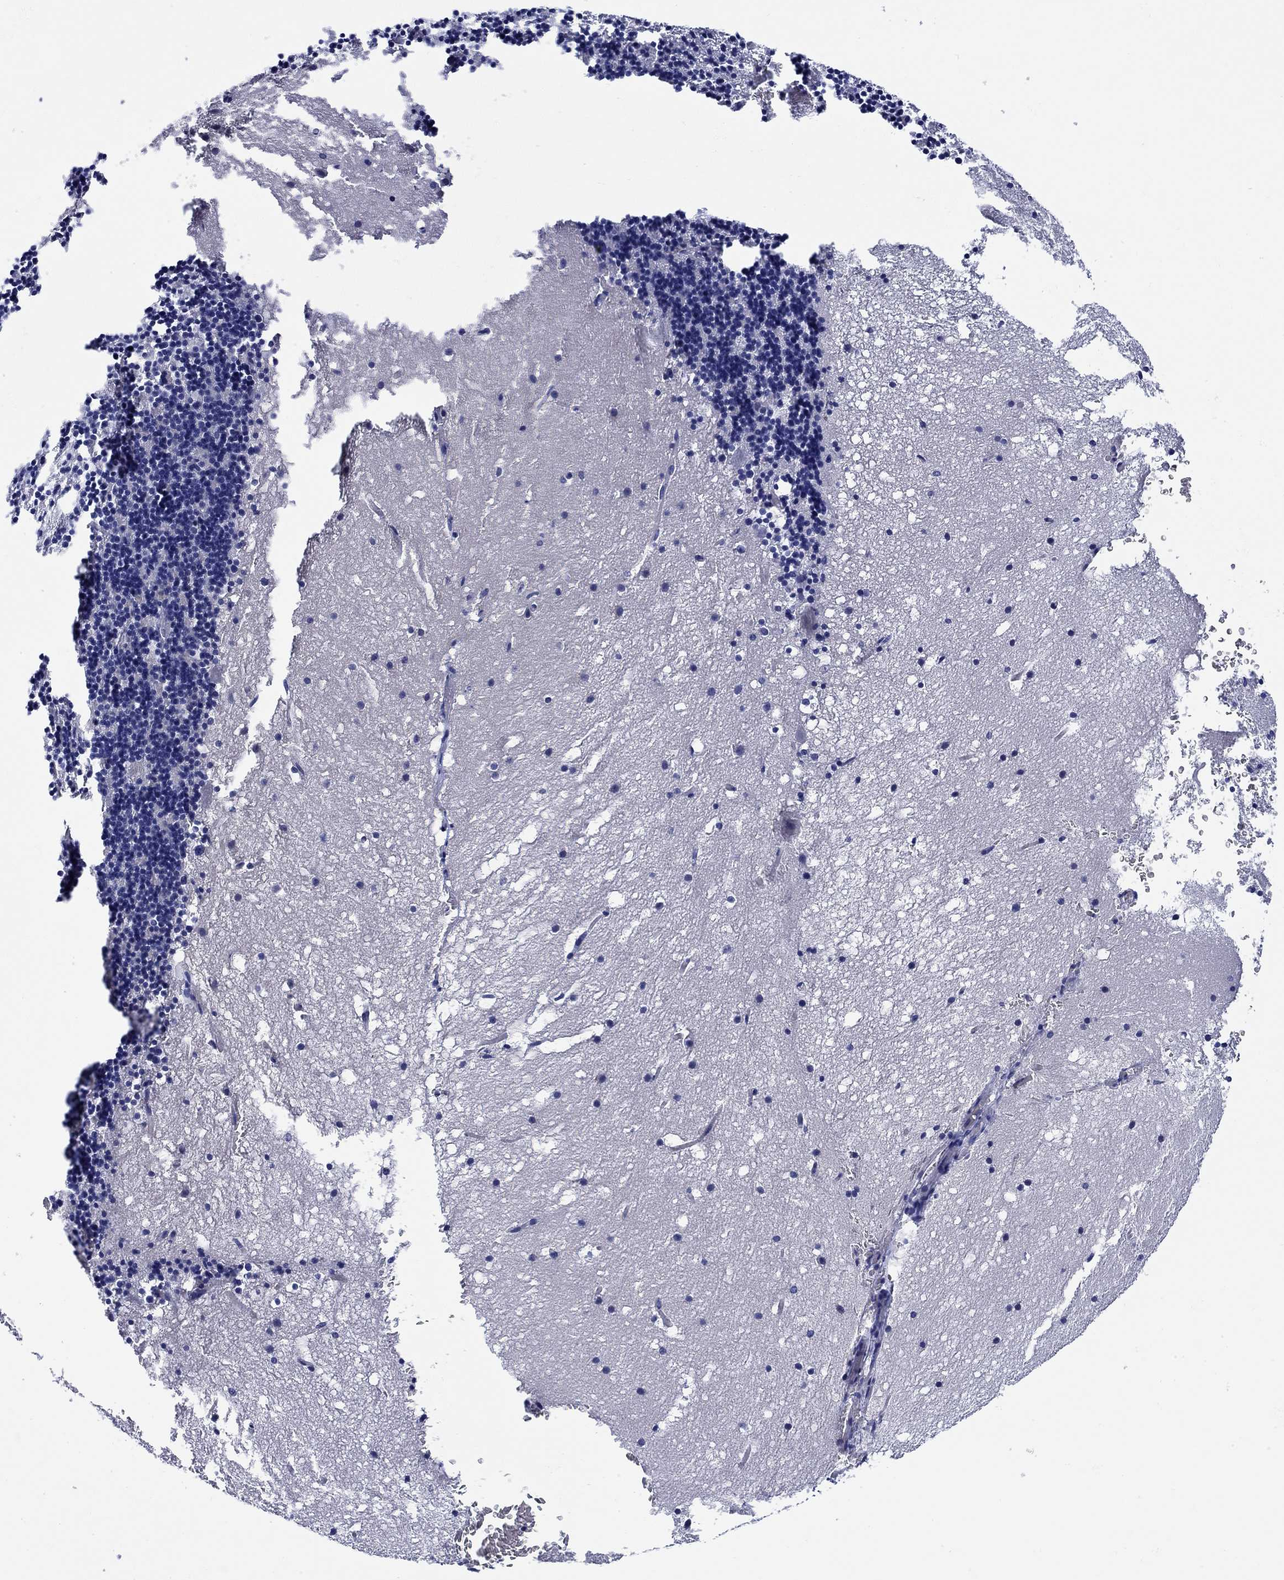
{"staining": {"intensity": "negative", "quantity": "none", "location": "none"}, "tissue": "cerebellum", "cell_type": "Cells in granular layer", "image_type": "normal", "snomed": [{"axis": "morphology", "description": "Normal tissue, NOS"}, {"axis": "topography", "description": "Cerebellum"}], "caption": "DAB immunohistochemical staining of benign human cerebellum demonstrates no significant positivity in cells in granular layer. (Brightfield microscopy of DAB immunohistochemistry (IHC) at high magnification).", "gene": "SCN7A", "patient": {"sex": "male", "age": 37}}